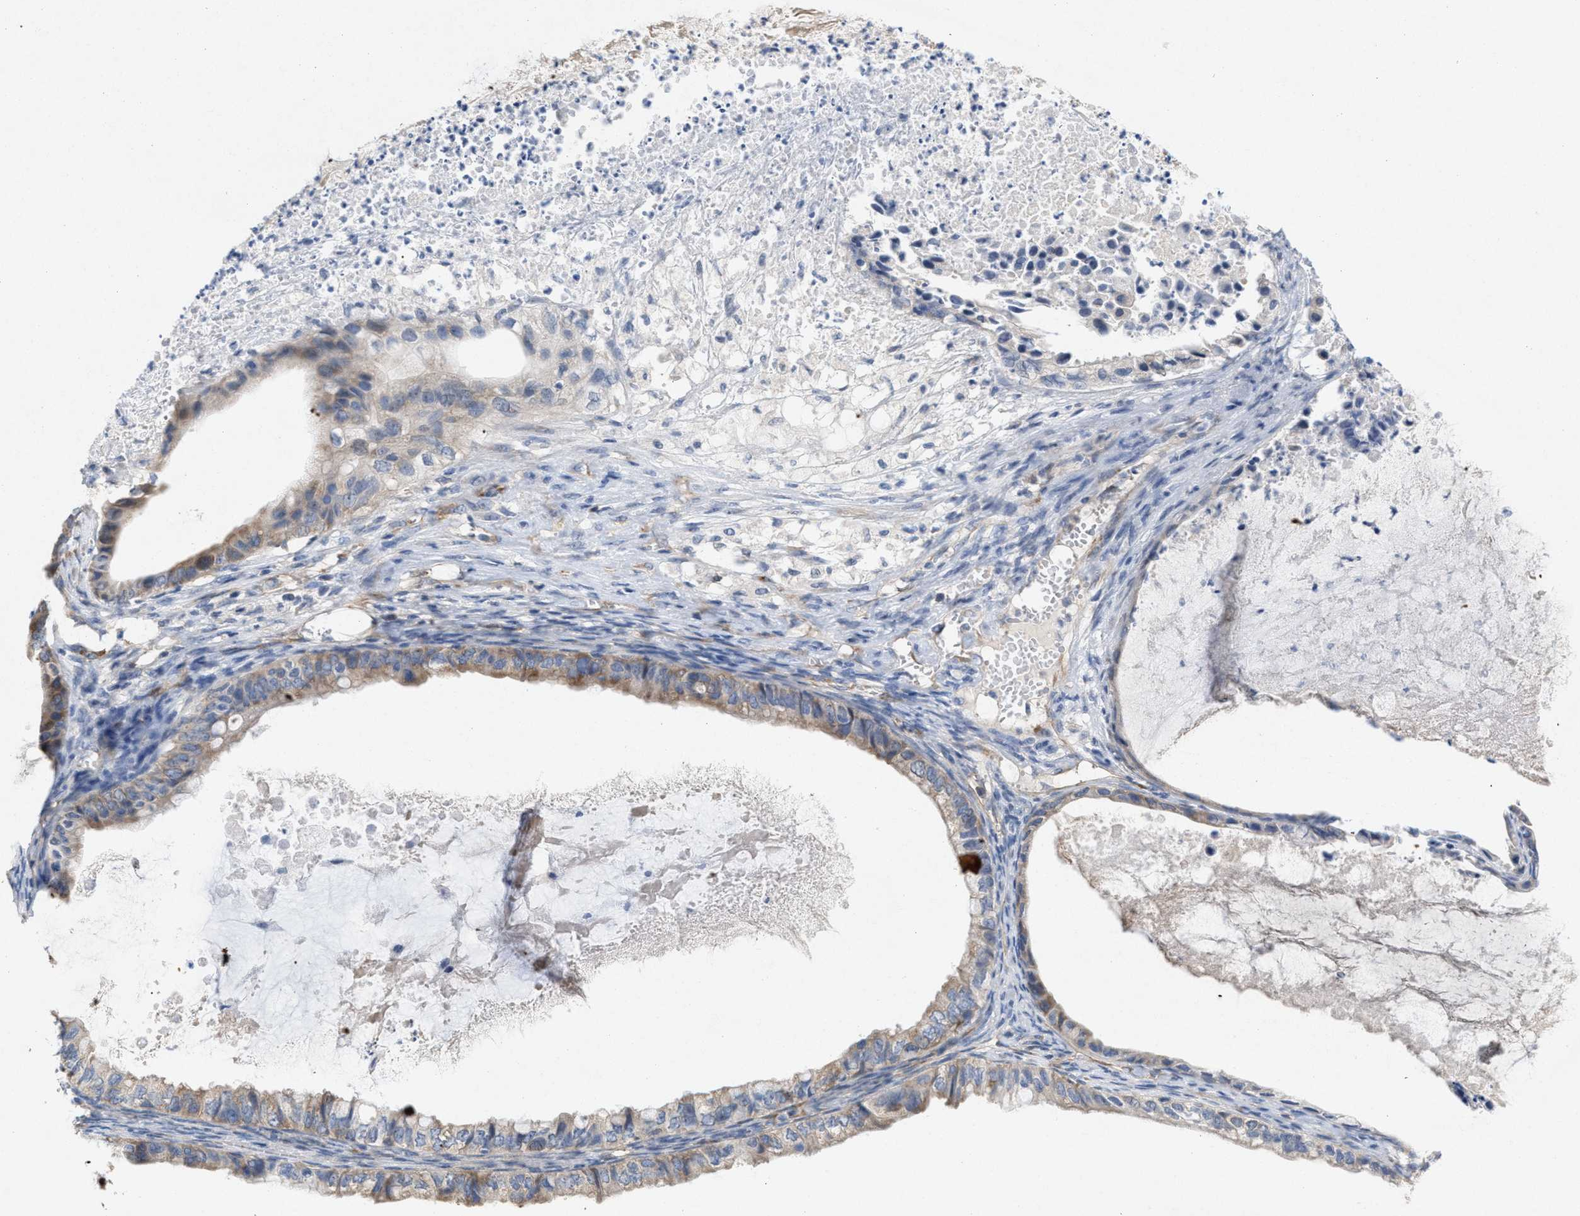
{"staining": {"intensity": "moderate", "quantity": ">75%", "location": "cytoplasmic/membranous"}, "tissue": "ovarian cancer", "cell_type": "Tumor cells", "image_type": "cancer", "snomed": [{"axis": "morphology", "description": "Cystadenocarcinoma, mucinous, NOS"}, {"axis": "topography", "description": "Ovary"}], "caption": "Ovarian cancer (mucinous cystadenocarcinoma) stained with immunohistochemistry (IHC) shows moderate cytoplasmic/membranous staining in about >75% of tumor cells. (DAB (3,3'-diaminobenzidine) IHC with brightfield microscopy, high magnification).", "gene": "UBAP2", "patient": {"sex": "female", "age": 80}}